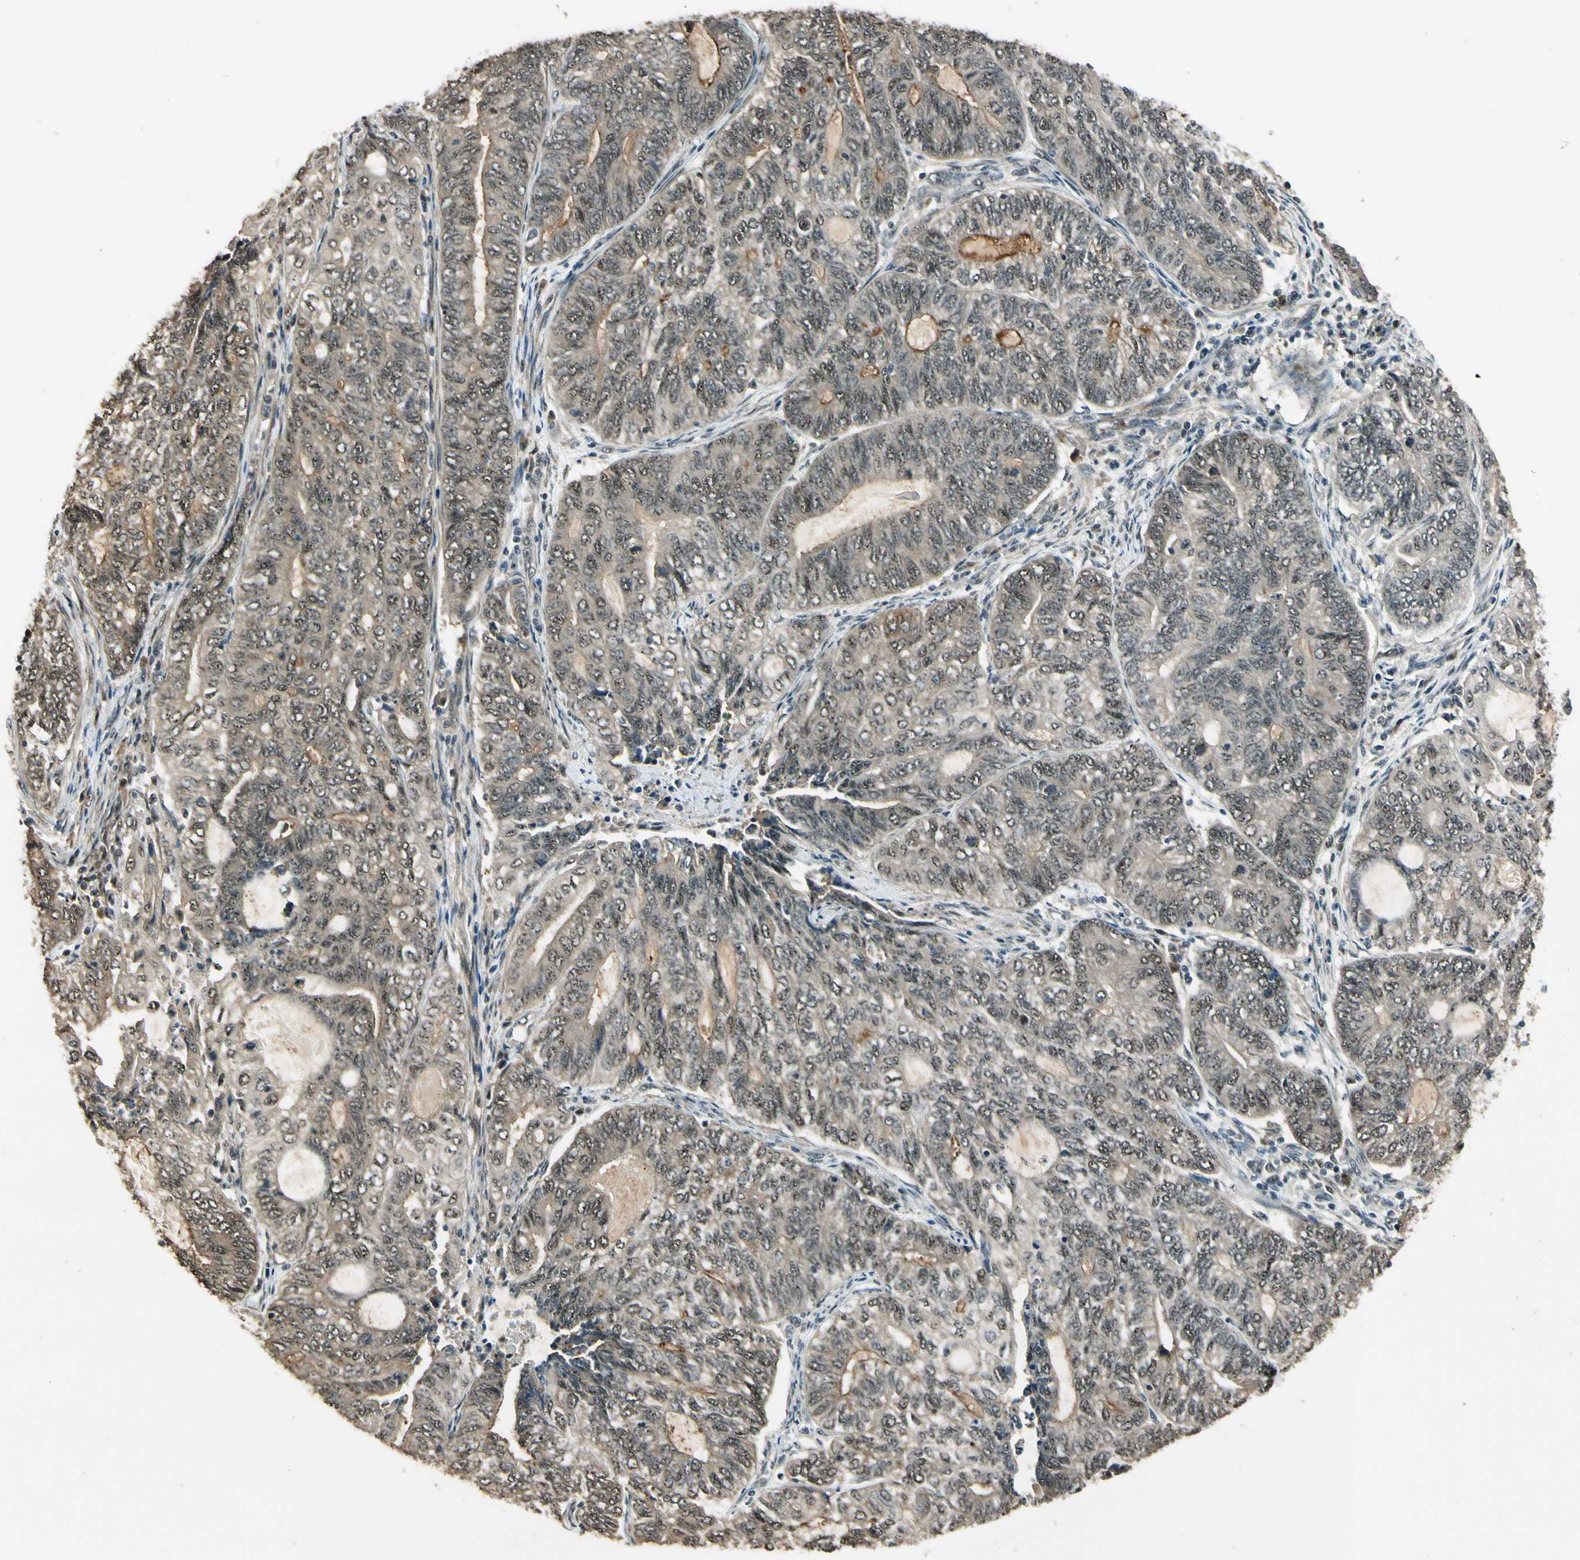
{"staining": {"intensity": "weak", "quantity": ">75%", "location": "cytoplasmic/membranous,nuclear"}, "tissue": "endometrial cancer", "cell_type": "Tumor cells", "image_type": "cancer", "snomed": [{"axis": "morphology", "description": "Adenocarcinoma, NOS"}, {"axis": "topography", "description": "Uterus"}, {"axis": "topography", "description": "Endometrium"}], "caption": "There is low levels of weak cytoplasmic/membranous and nuclear staining in tumor cells of endometrial adenocarcinoma, as demonstrated by immunohistochemical staining (brown color).", "gene": "MCPH1", "patient": {"sex": "female", "age": 70}}